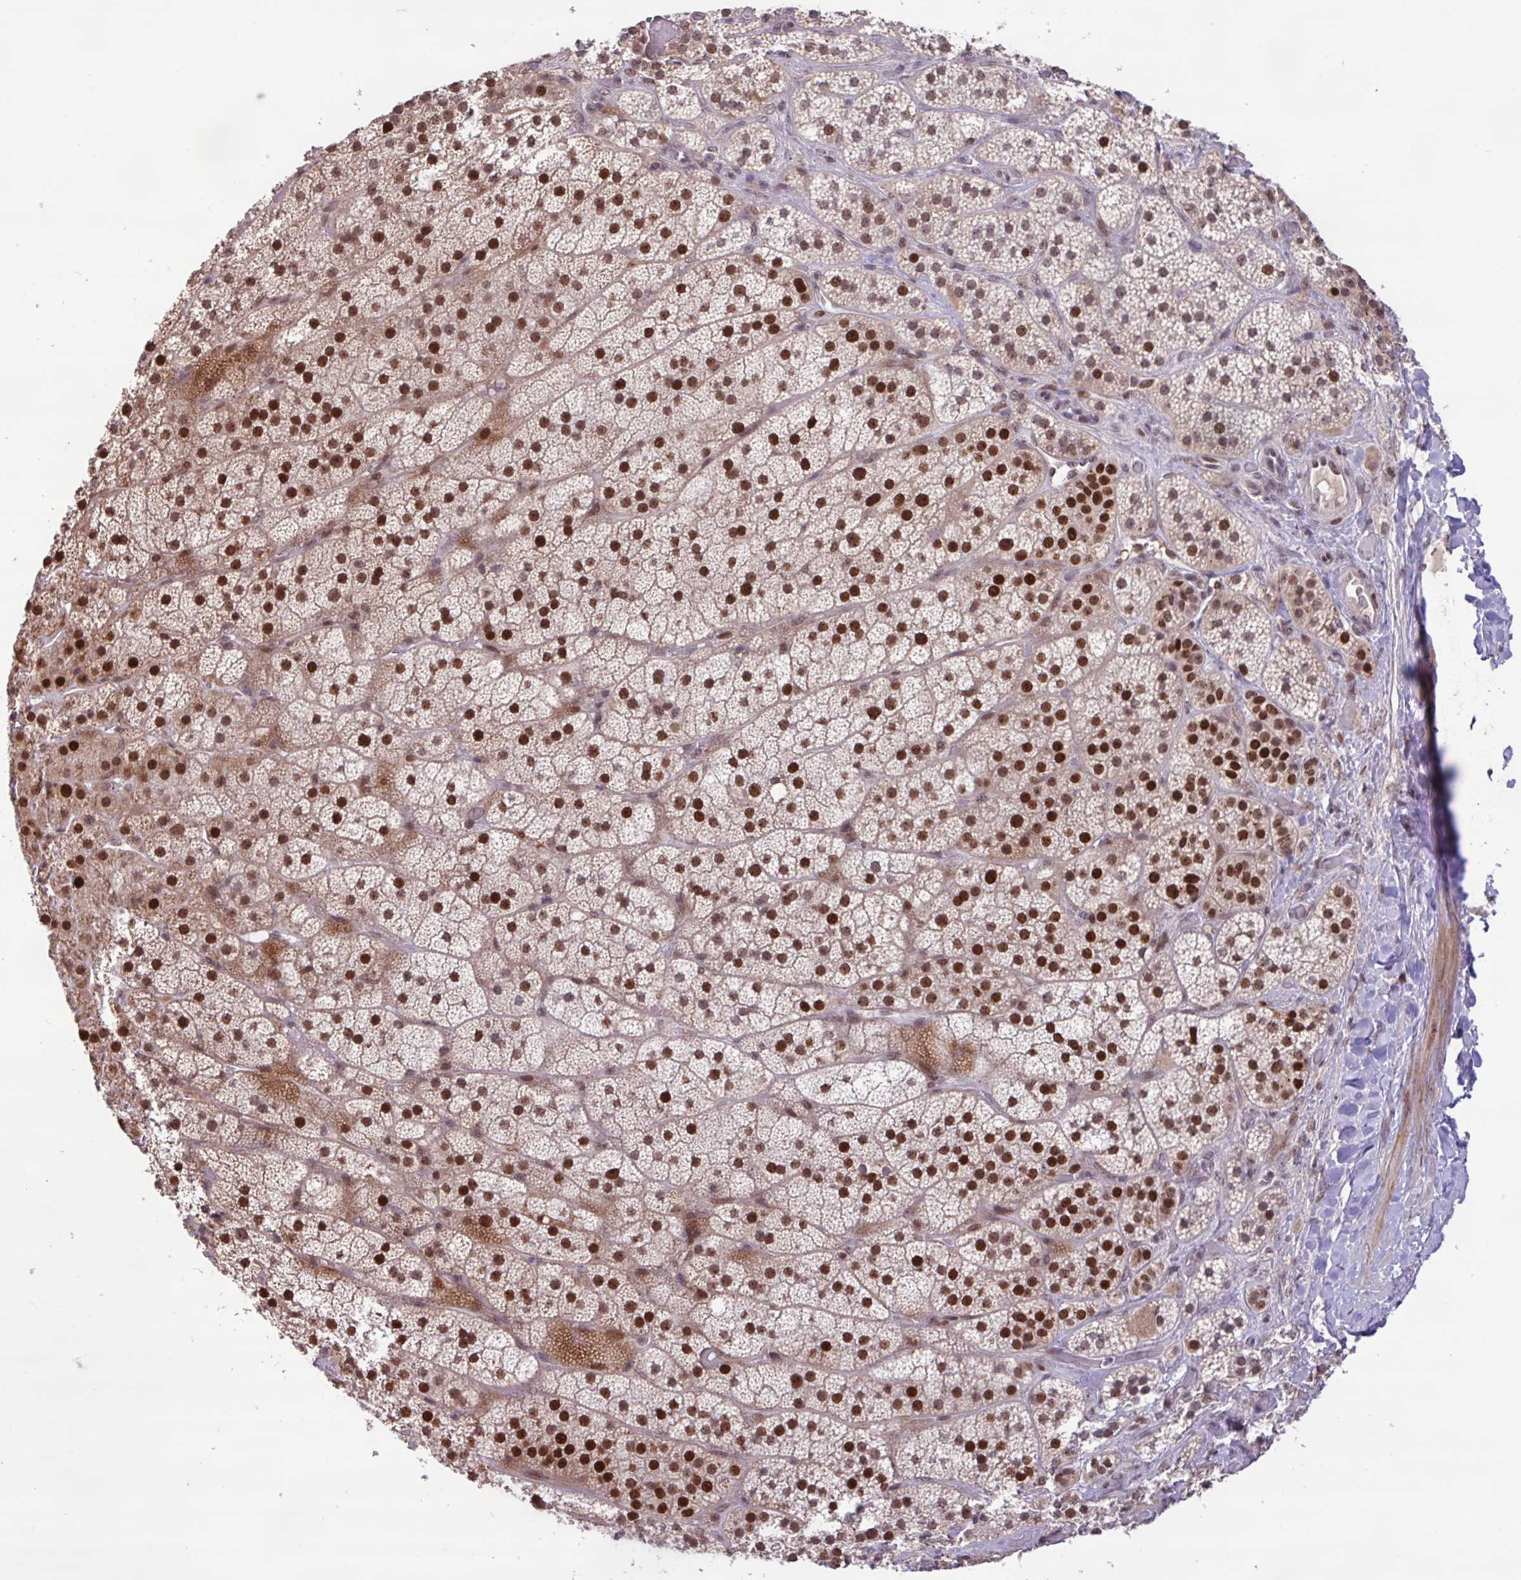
{"staining": {"intensity": "strong", "quantity": ">75%", "location": "cytoplasmic/membranous,nuclear"}, "tissue": "adrenal gland", "cell_type": "Glandular cells", "image_type": "normal", "snomed": [{"axis": "morphology", "description": "Normal tissue, NOS"}, {"axis": "topography", "description": "Adrenal gland"}], "caption": "Immunohistochemistry of benign human adrenal gland reveals high levels of strong cytoplasmic/membranous,nuclear positivity in about >75% of glandular cells. Nuclei are stained in blue.", "gene": "BRD3", "patient": {"sex": "male", "age": 57}}